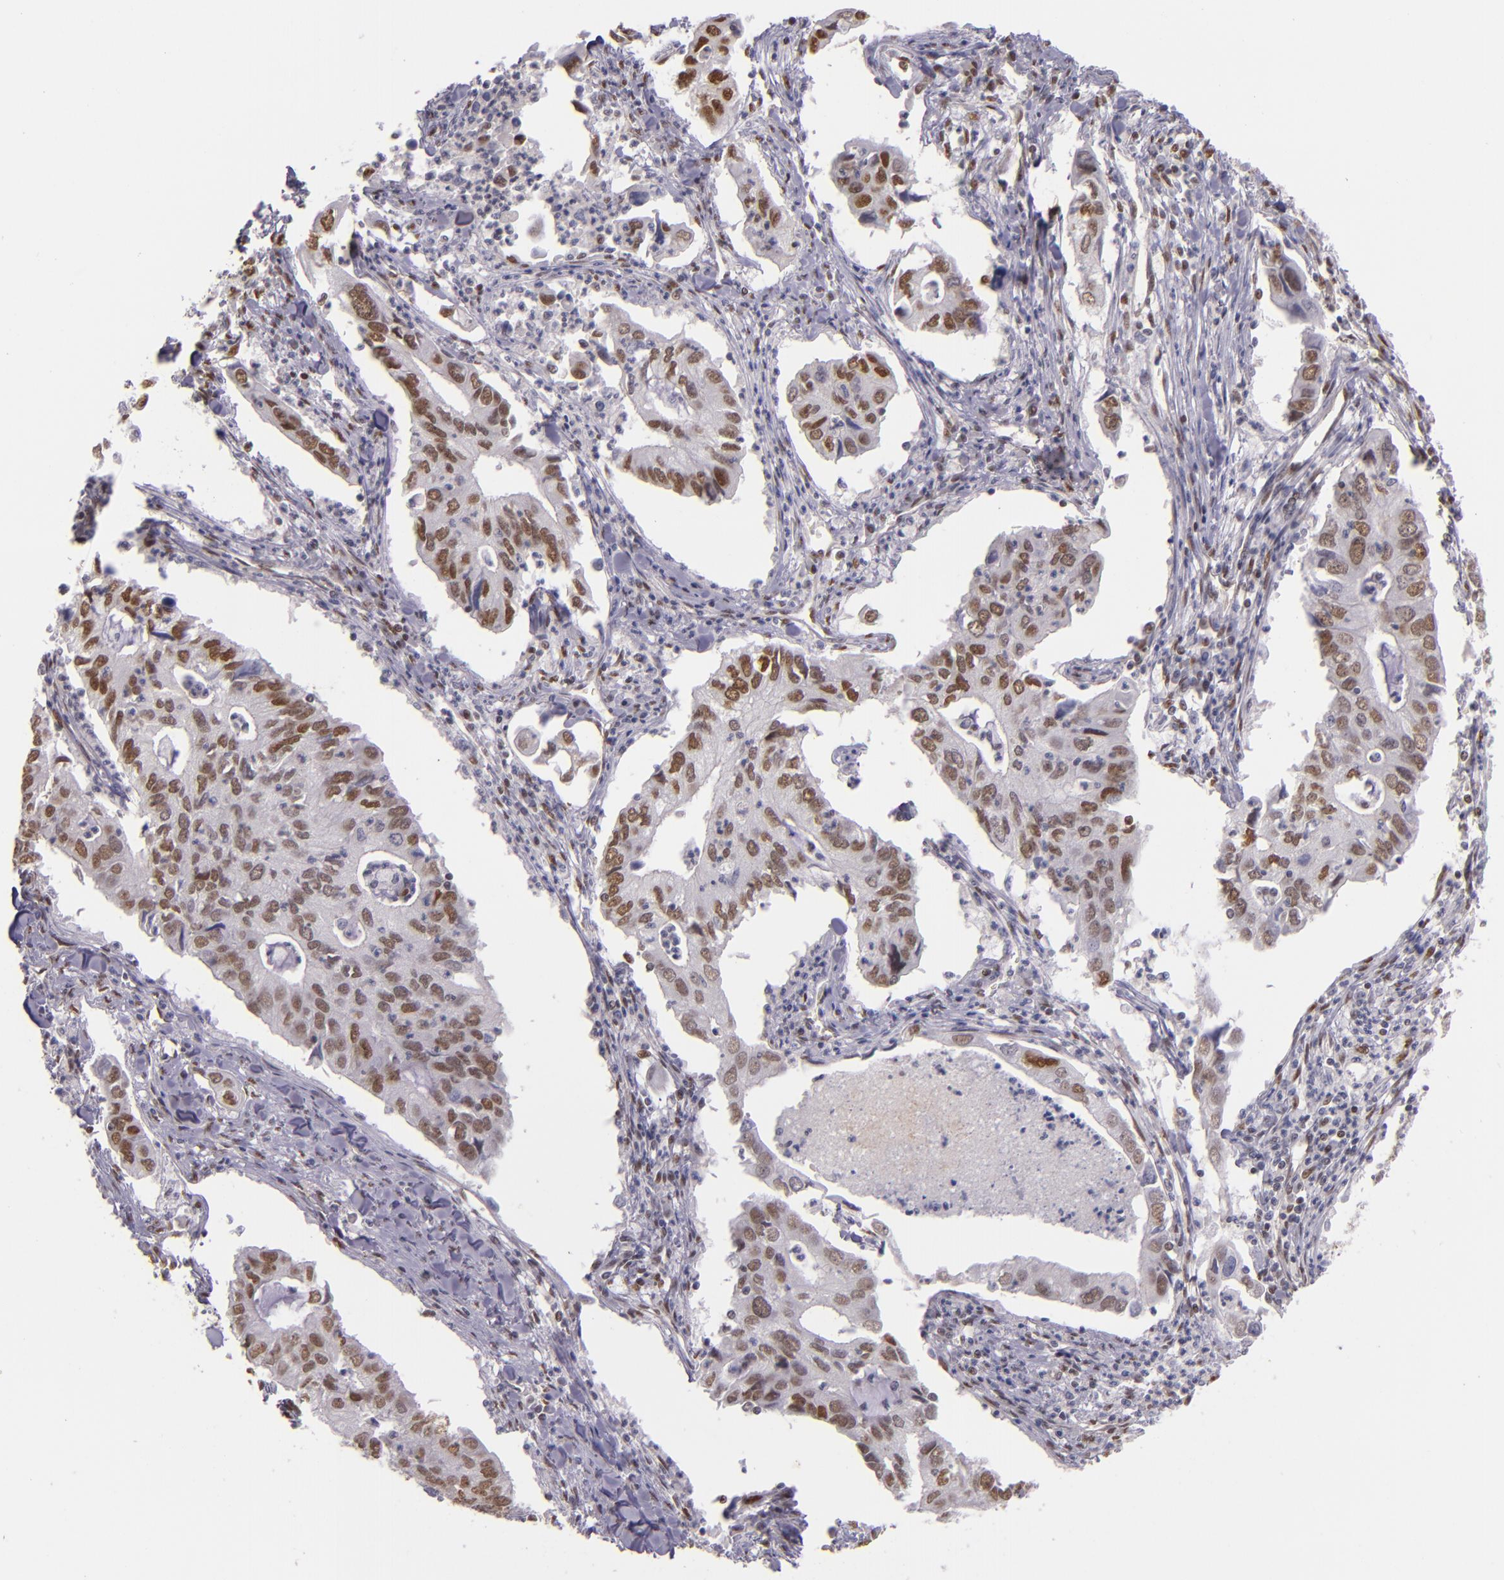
{"staining": {"intensity": "moderate", "quantity": ">75%", "location": "nuclear"}, "tissue": "lung cancer", "cell_type": "Tumor cells", "image_type": "cancer", "snomed": [{"axis": "morphology", "description": "Adenocarcinoma, NOS"}, {"axis": "topography", "description": "Lung"}], "caption": "IHC image of neoplastic tissue: human adenocarcinoma (lung) stained using immunohistochemistry (IHC) reveals medium levels of moderate protein expression localized specifically in the nuclear of tumor cells, appearing as a nuclear brown color.", "gene": "NCOR2", "patient": {"sex": "male", "age": 48}}